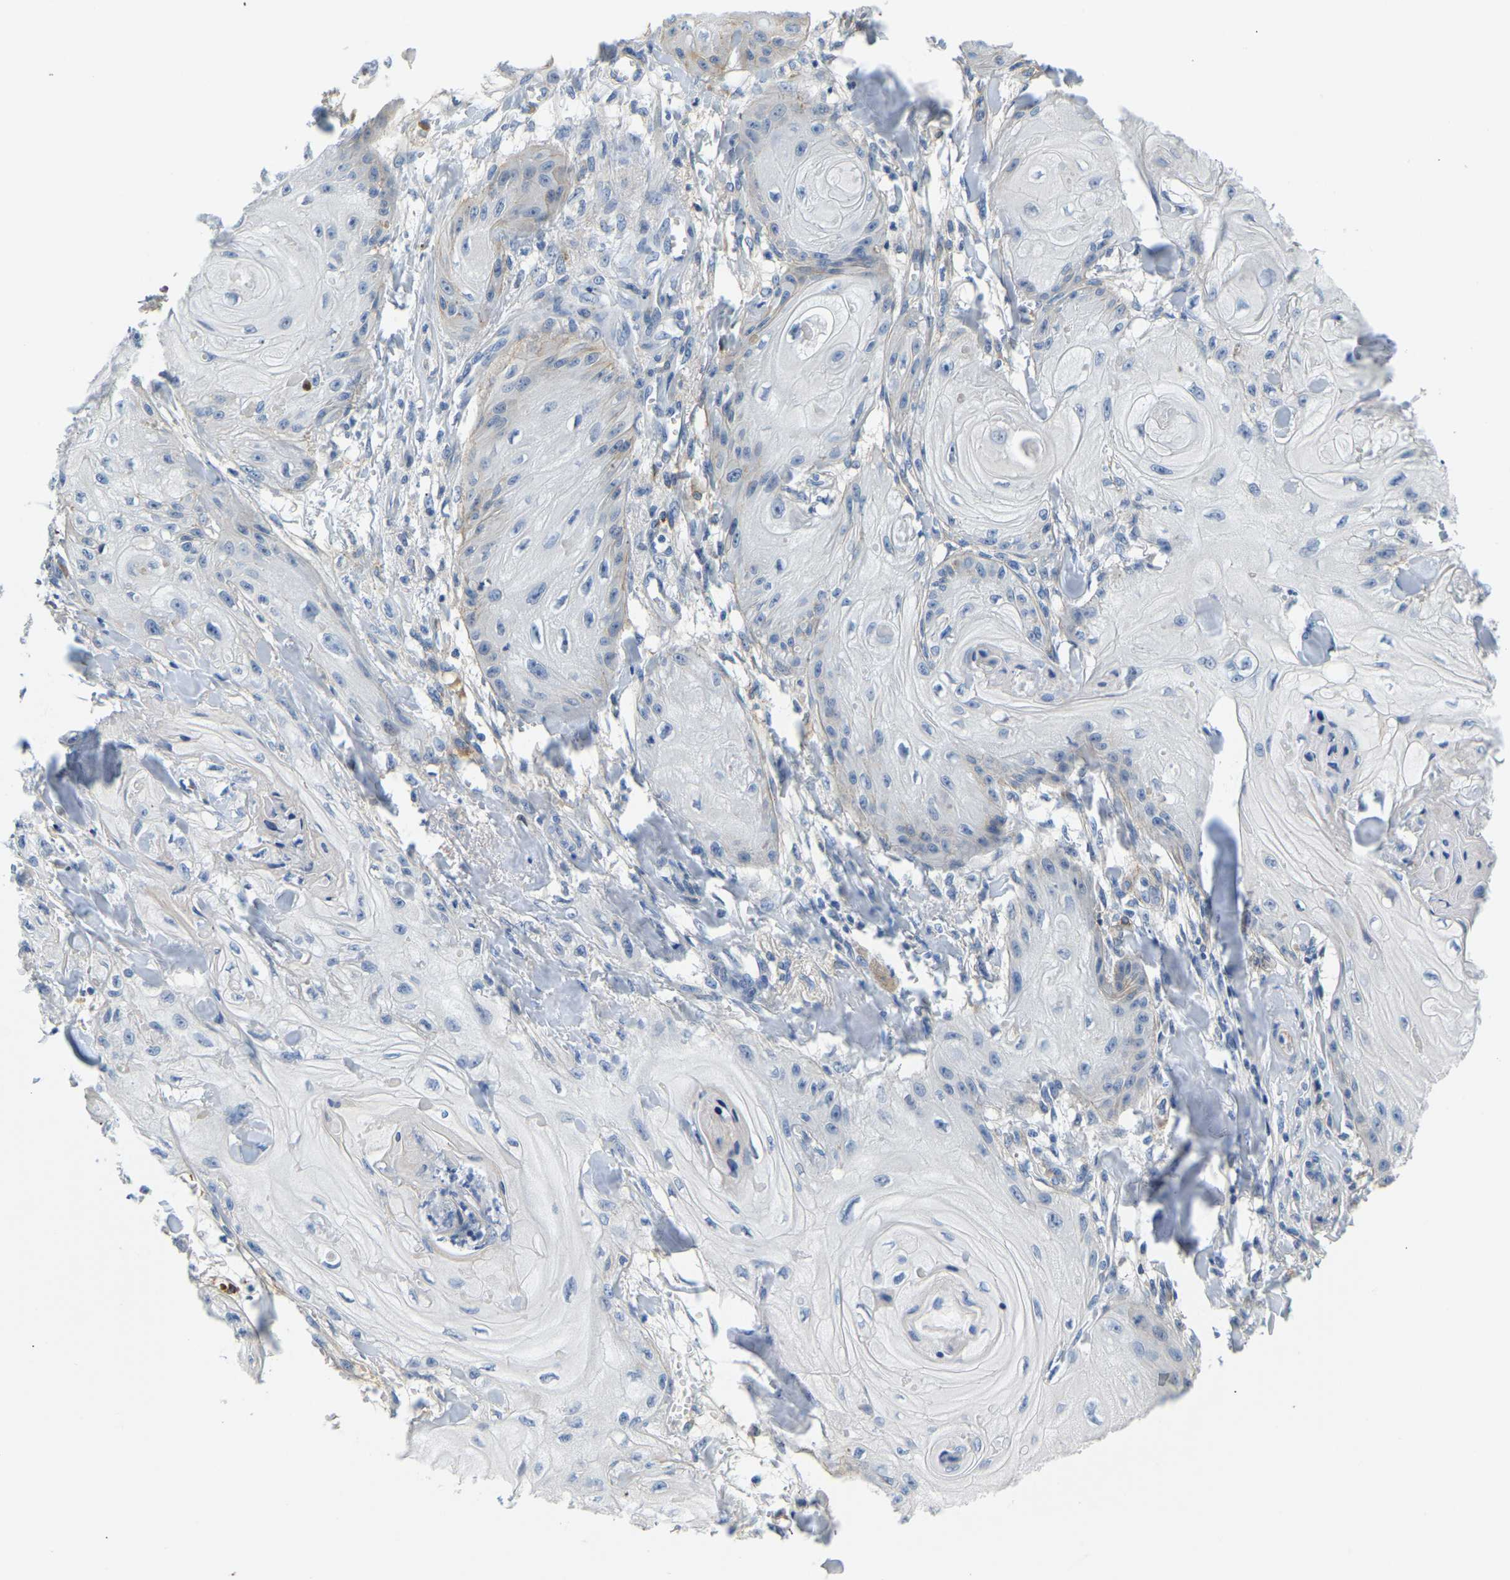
{"staining": {"intensity": "negative", "quantity": "none", "location": "none"}, "tissue": "skin cancer", "cell_type": "Tumor cells", "image_type": "cancer", "snomed": [{"axis": "morphology", "description": "Squamous cell carcinoma, NOS"}, {"axis": "topography", "description": "Skin"}], "caption": "Immunohistochemistry (IHC) micrograph of neoplastic tissue: squamous cell carcinoma (skin) stained with DAB (3,3'-diaminobenzidine) demonstrates no significant protein expression in tumor cells. (IHC, brightfield microscopy, high magnification).", "gene": "LIAS", "patient": {"sex": "male", "age": 74}}